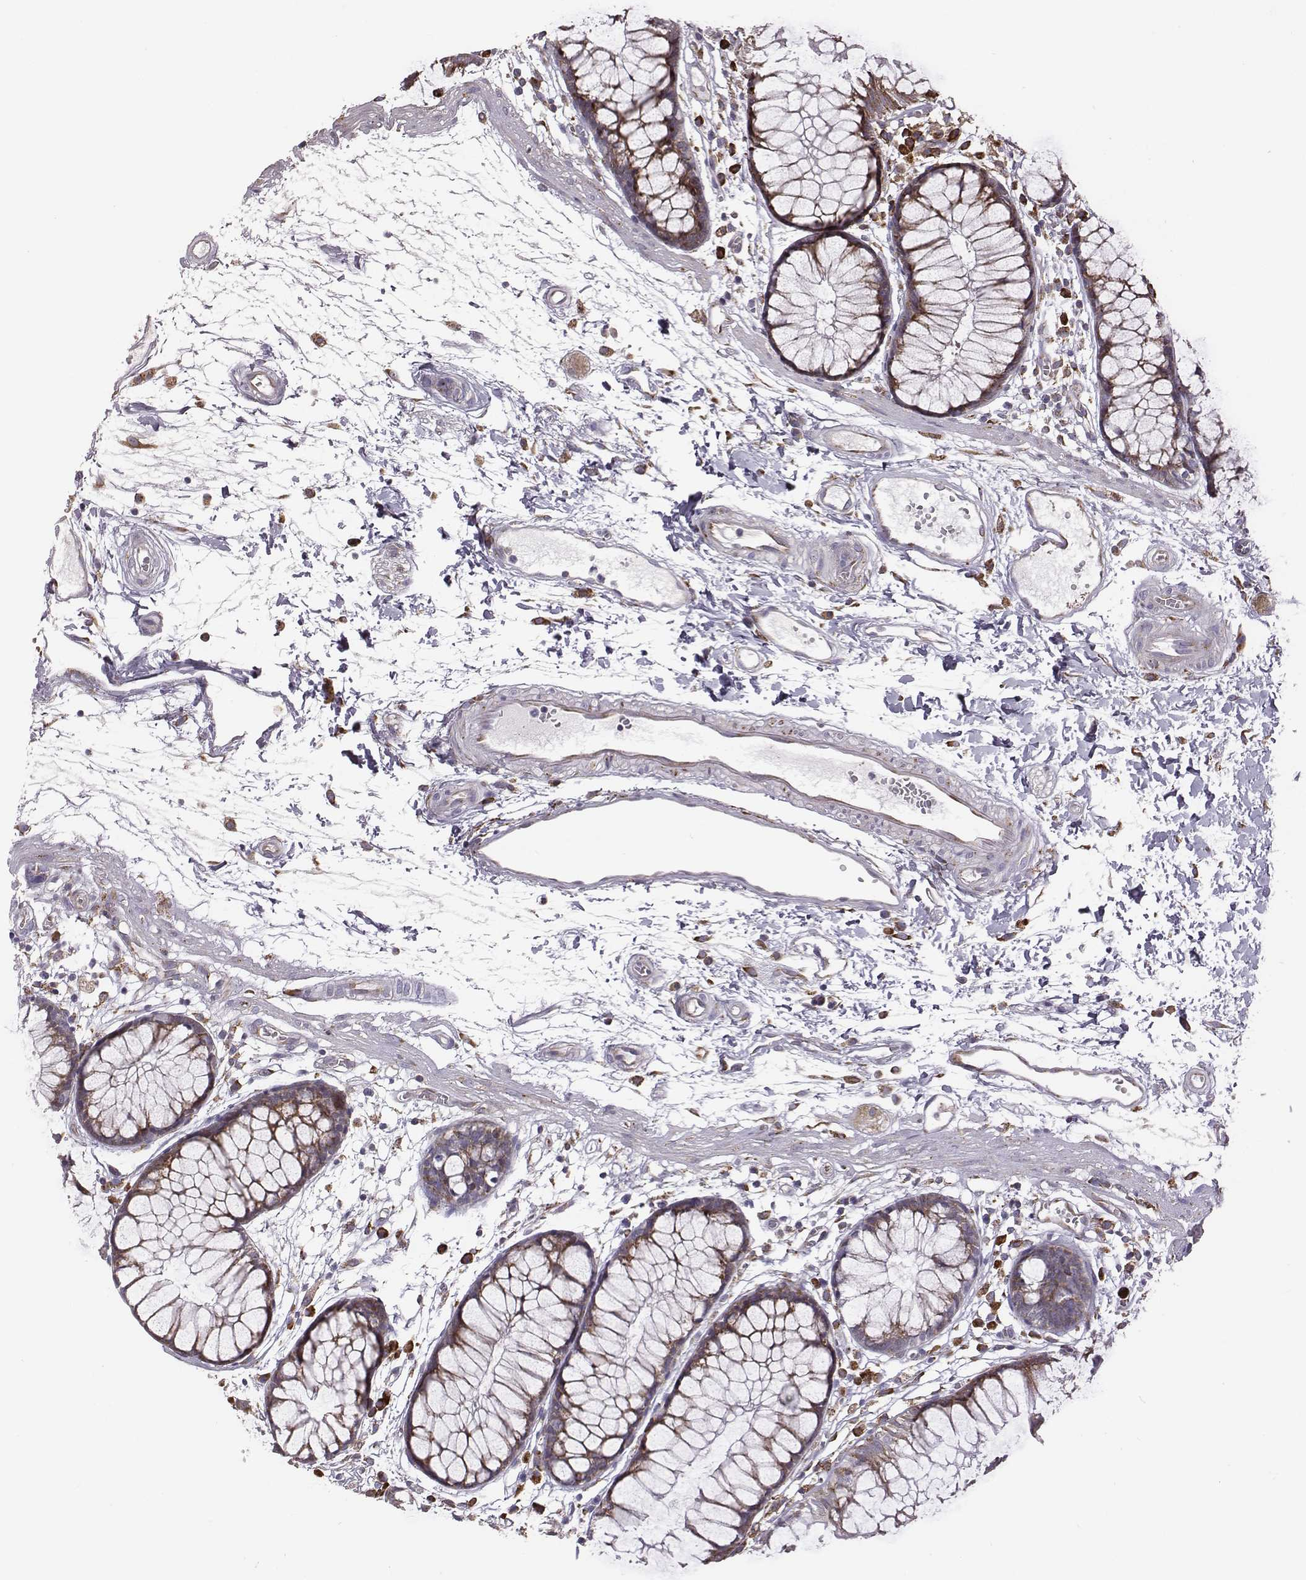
{"staining": {"intensity": "weak", "quantity": ">75%", "location": "cytoplasmic/membranous"}, "tissue": "colon", "cell_type": "Endothelial cells", "image_type": "normal", "snomed": [{"axis": "morphology", "description": "Normal tissue, NOS"}, {"axis": "morphology", "description": "Adenocarcinoma, NOS"}, {"axis": "topography", "description": "Colon"}], "caption": "Protein staining reveals weak cytoplasmic/membranous expression in about >75% of endothelial cells in benign colon. (DAB IHC with brightfield microscopy, high magnification).", "gene": "SELENOI", "patient": {"sex": "male", "age": 65}}